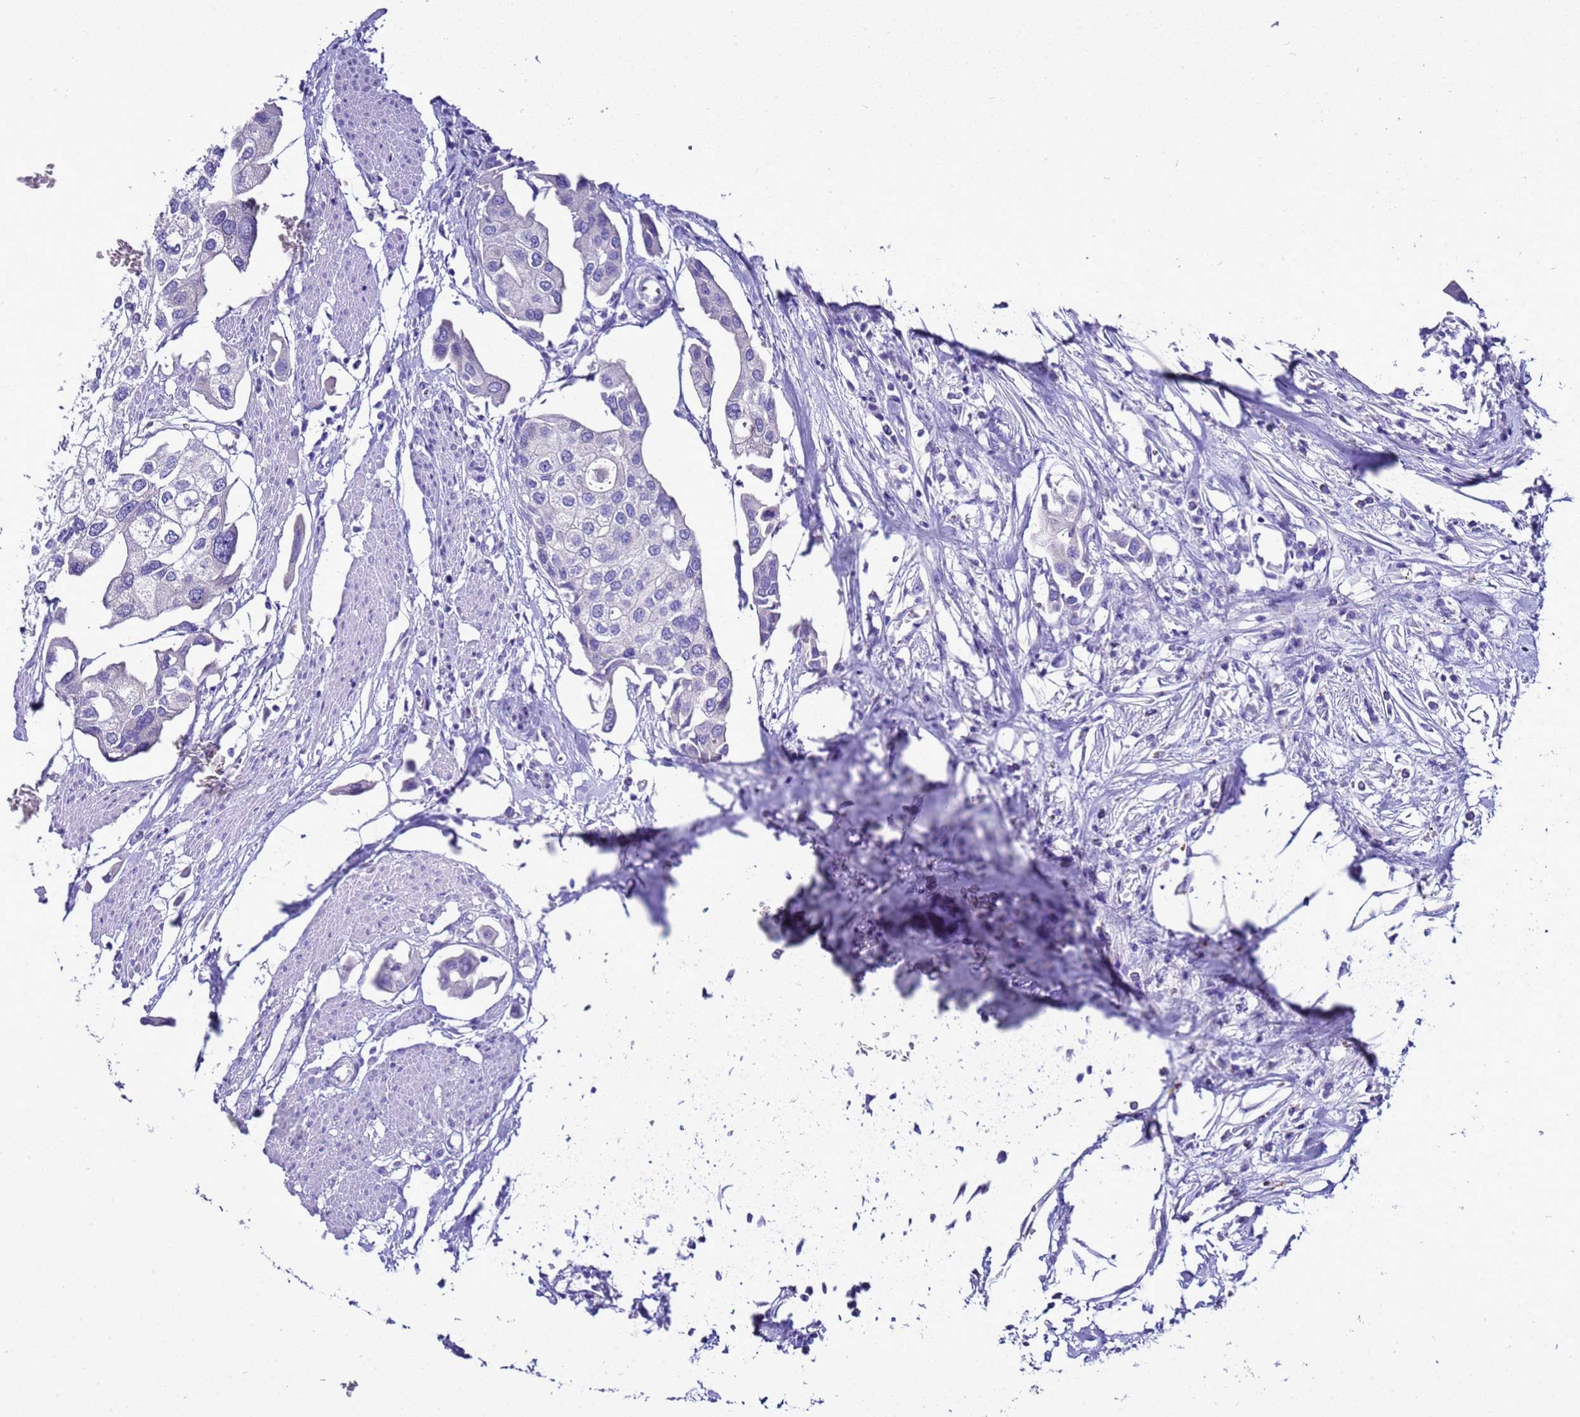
{"staining": {"intensity": "negative", "quantity": "none", "location": "none"}, "tissue": "urothelial cancer", "cell_type": "Tumor cells", "image_type": "cancer", "snomed": [{"axis": "morphology", "description": "Urothelial carcinoma, High grade"}, {"axis": "topography", "description": "Urinary bladder"}], "caption": "This is a micrograph of immunohistochemistry (IHC) staining of urothelial cancer, which shows no staining in tumor cells.", "gene": "BEST2", "patient": {"sex": "male", "age": 64}}